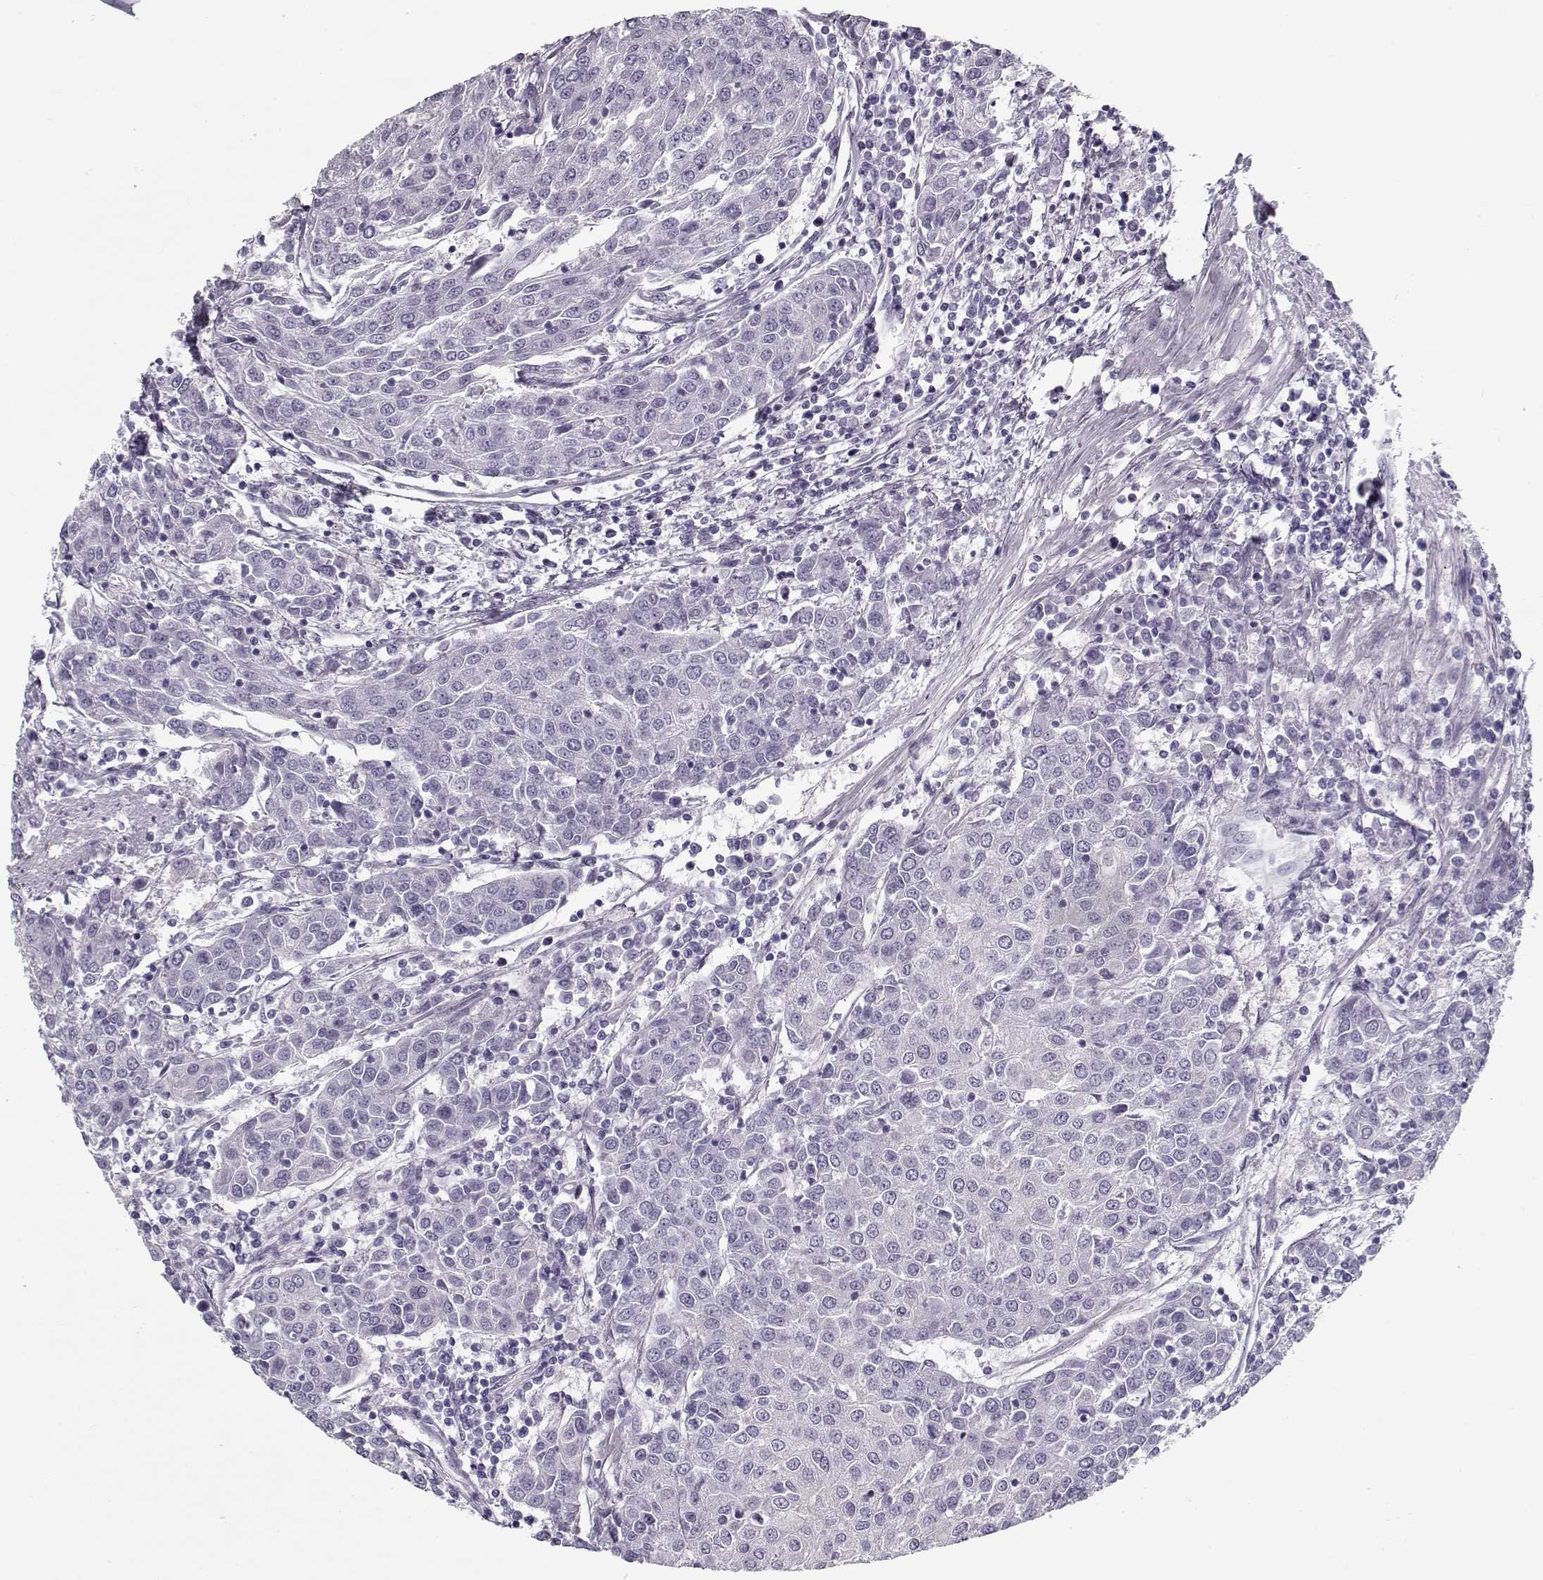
{"staining": {"intensity": "negative", "quantity": "none", "location": "none"}, "tissue": "urothelial cancer", "cell_type": "Tumor cells", "image_type": "cancer", "snomed": [{"axis": "morphology", "description": "Urothelial carcinoma, High grade"}, {"axis": "topography", "description": "Urinary bladder"}], "caption": "DAB (3,3'-diaminobenzidine) immunohistochemical staining of urothelial cancer displays no significant expression in tumor cells.", "gene": "CCDC136", "patient": {"sex": "female", "age": 85}}